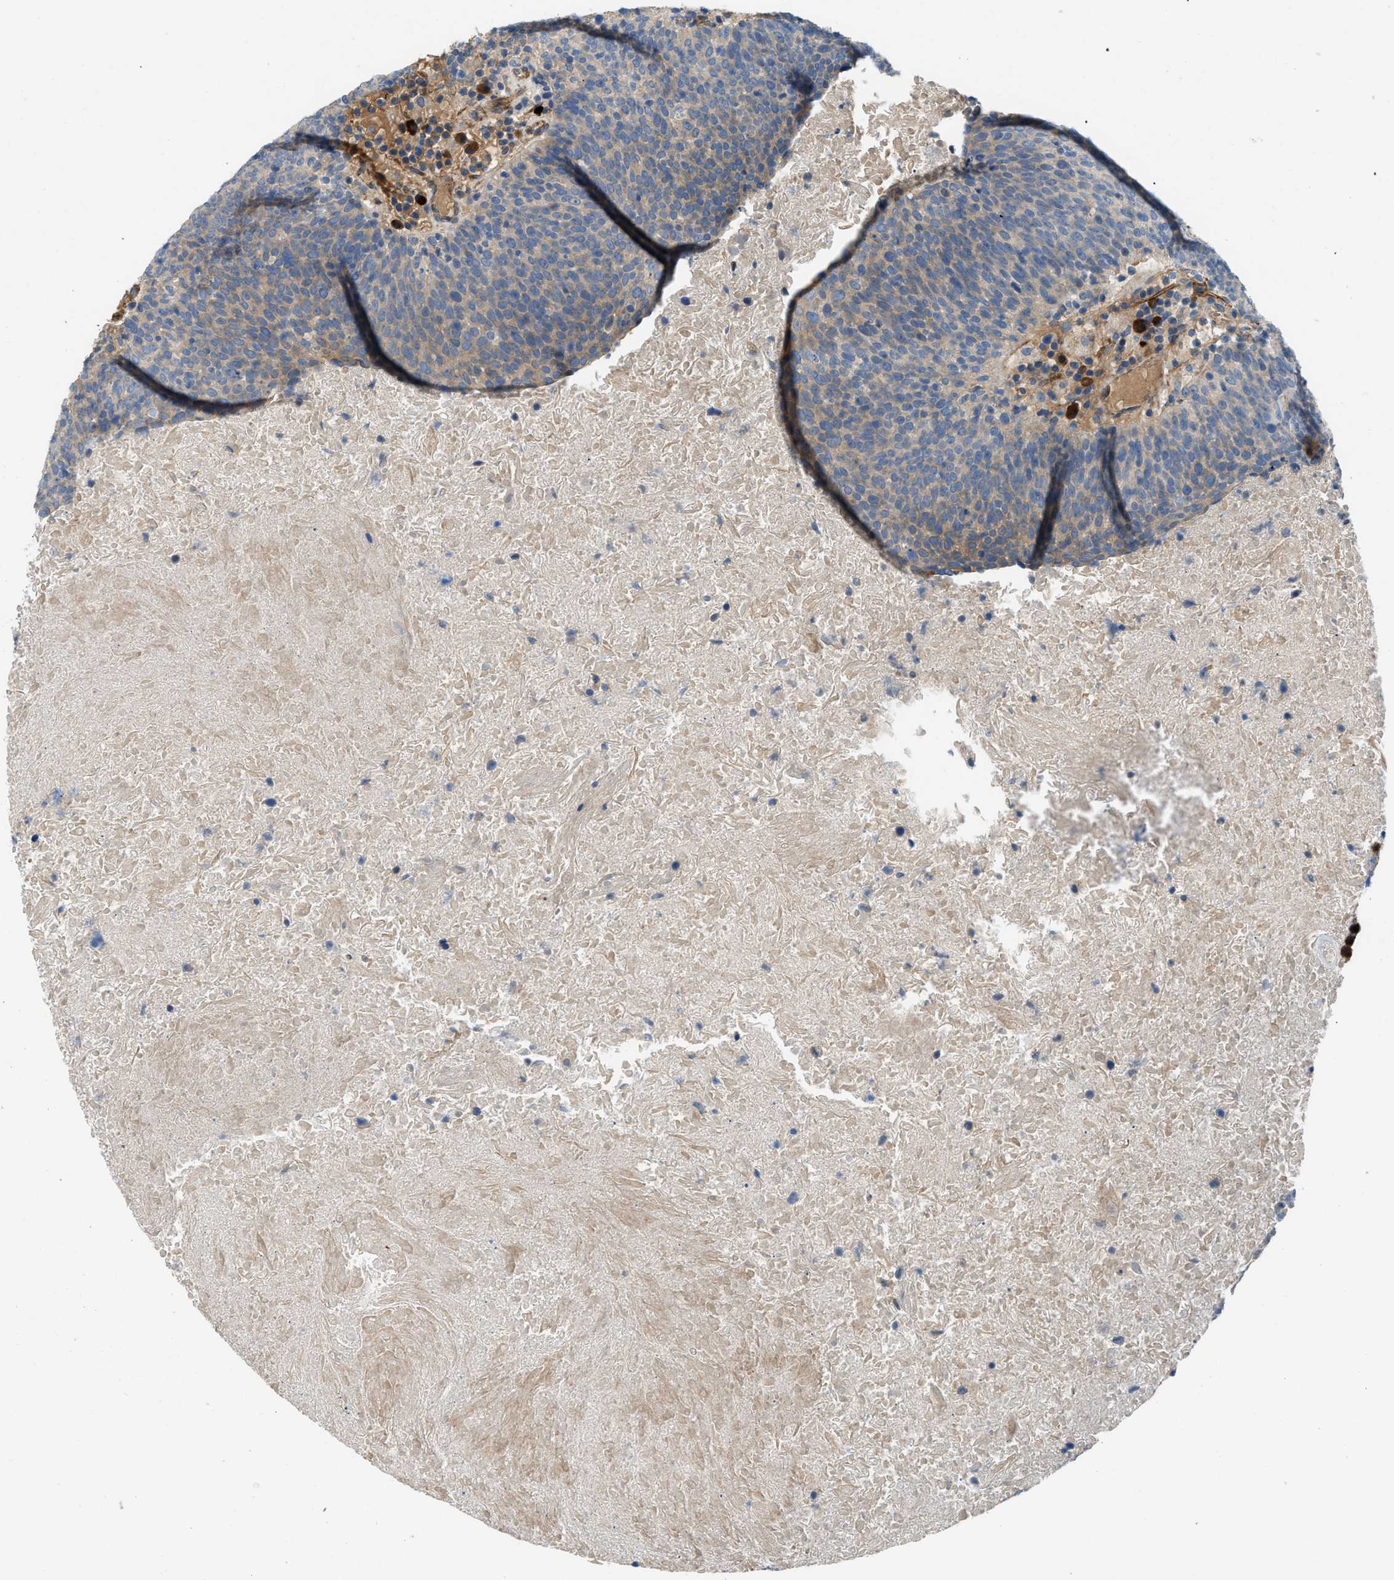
{"staining": {"intensity": "moderate", "quantity": ">75%", "location": "cytoplasmic/membranous"}, "tissue": "head and neck cancer", "cell_type": "Tumor cells", "image_type": "cancer", "snomed": [{"axis": "morphology", "description": "Squamous cell carcinoma, NOS"}, {"axis": "morphology", "description": "Squamous cell carcinoma, metastatic, NOS"}, {"axis": "topography", "description": "Lymph node"}, {"axis": "topography", "description": "Head-Neck"}], "caption": "Squamous cell carcinoma (head and neck) tissue exhibits moderate cytoplasmic/membranous expression in about >75% of tumor cells, visualized by immunohistochemistry.", "gene": "BMPR1A", "patient": {"sex": "male", "age": 62}}